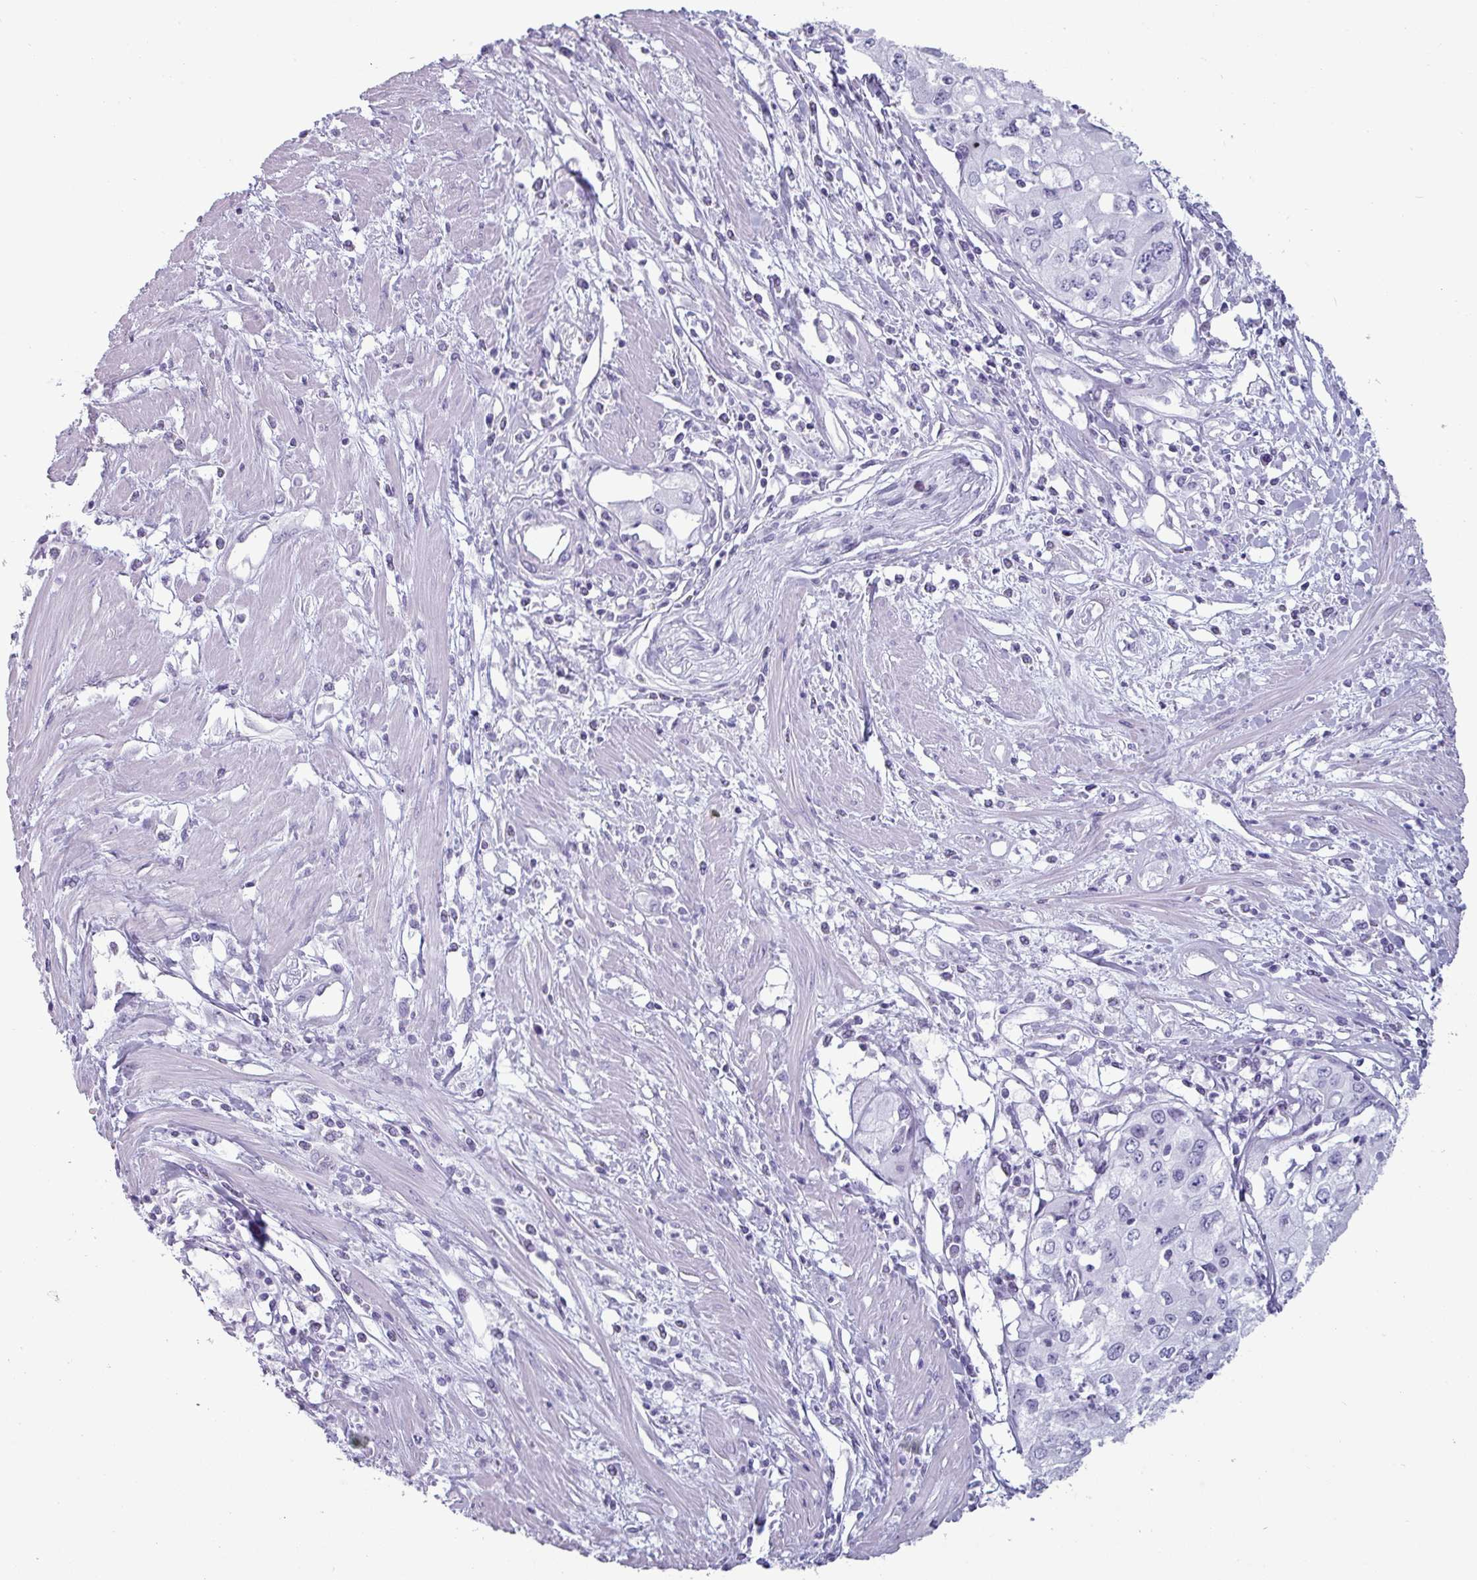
{"staining": {"intensity": "negative", "quantity": "none", "location": "none"}, "tissue": "cervical cancer", "cell_type": "Tumor cells", "image_type": "cancer", "snomed": [{"axis": "morphology", "description": "Squamous cell carcinoma, NOS"}, {"axis": "topography", "description": "Cervix"}], "caption": "Protein analysis of cervical cancer (squamous cell carcinoma) demonstrates no significant positivity in tumor cells. (Brightfield microscopy of DAB immunohistochemistry at high magnification).", "gene": "CRYBB2", "patient": {"sex": "female", "age": 31}}